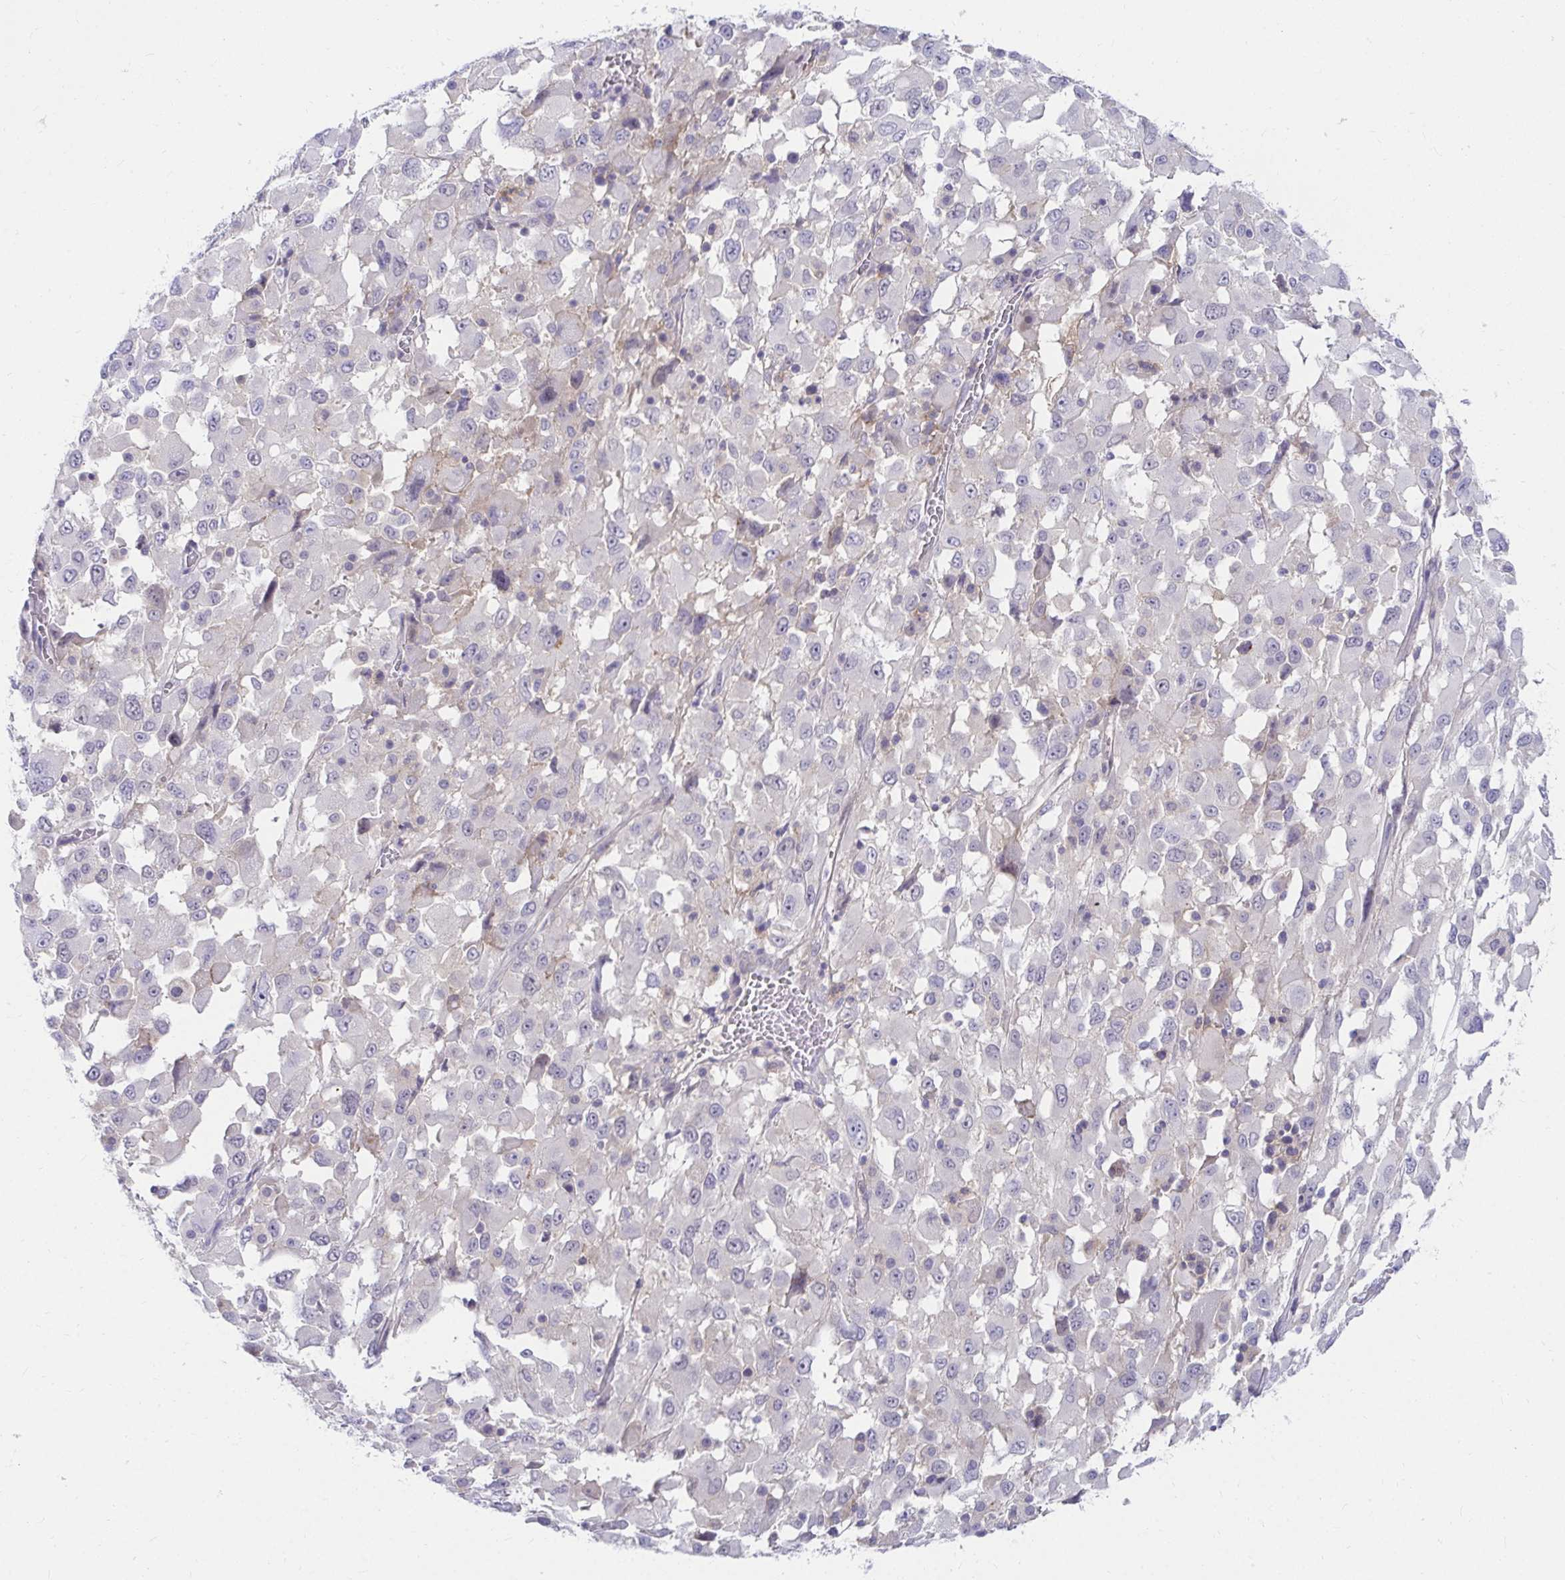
{"staining": {"intensity": "negative", "quantity": "none", "location": "none"}, "tissue": "melanoma", "cell_type": "Tumor cells", "image_type": "cancer", "snomed": [{"axis": "morphology", "description": "Malignant melanoma, Metastatic site"}, {"axis": "topography", "description": "Soft tissue"}], "caption": "Histopathology image shows no protein positivity in tumor cells of melanoma tissue. Nuclei are stained in blue.", "gene": "C19orf81", "patient": {"sex": "male", "age": 50}}